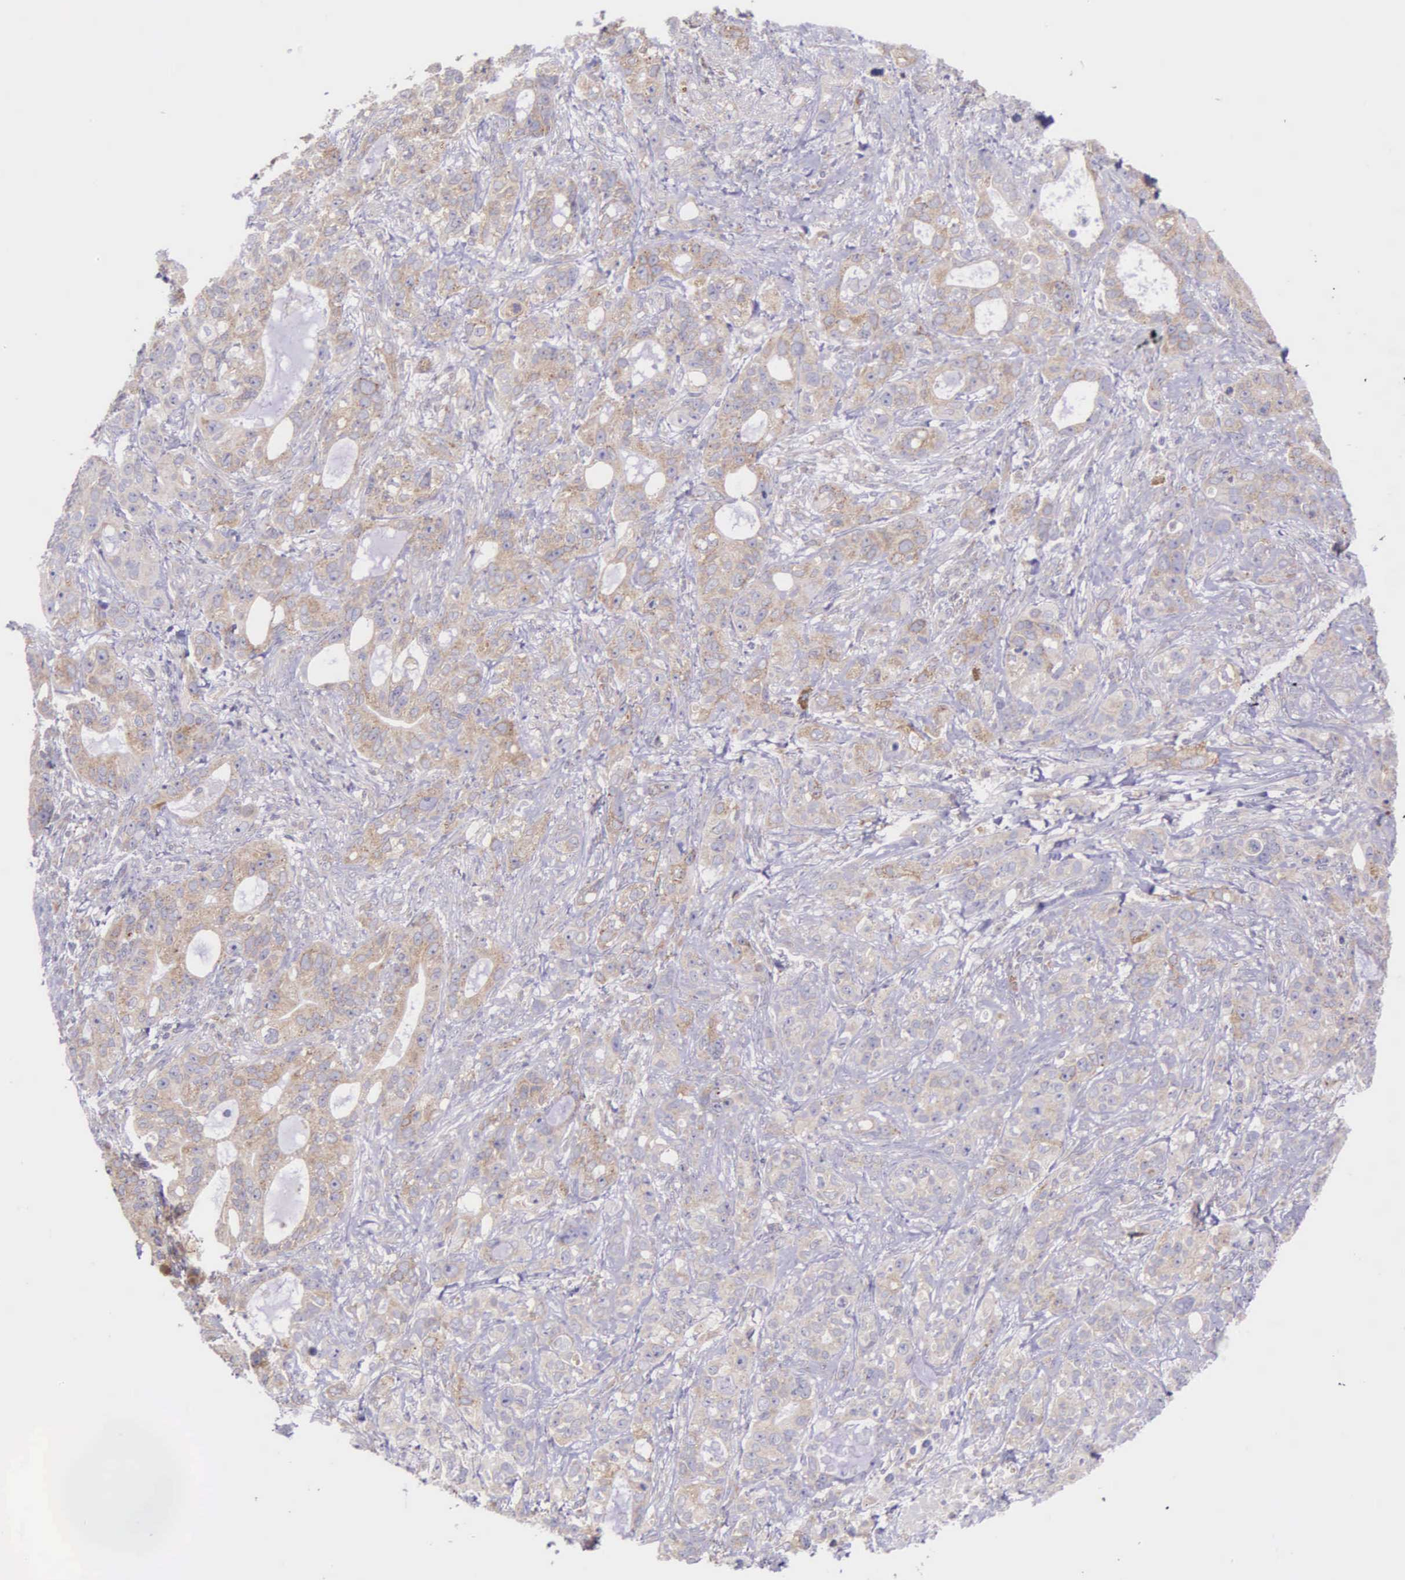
{"staining": {"intensity": "moderate", "quantity": ">75%", "location": "cytoplasmic/membranous"}, "tissue": "stomach cancer", "cell_type": "Tumor cells", "image_type": "cancer", "snomed": [{"axis": "morphology", "description": "Adenocarcinoma, NOS"}, {"axis": "topography", "description": "Stomach, upper"}], "caption": "Stomach adenocarcinoma was stained to show a protein in brown. There is medium levels of moderate cytoplasmic/membranous expression in about >75% of tumor cells.", "gene": "NSDHL", "patient": {"sex": "male", "age": 47}}